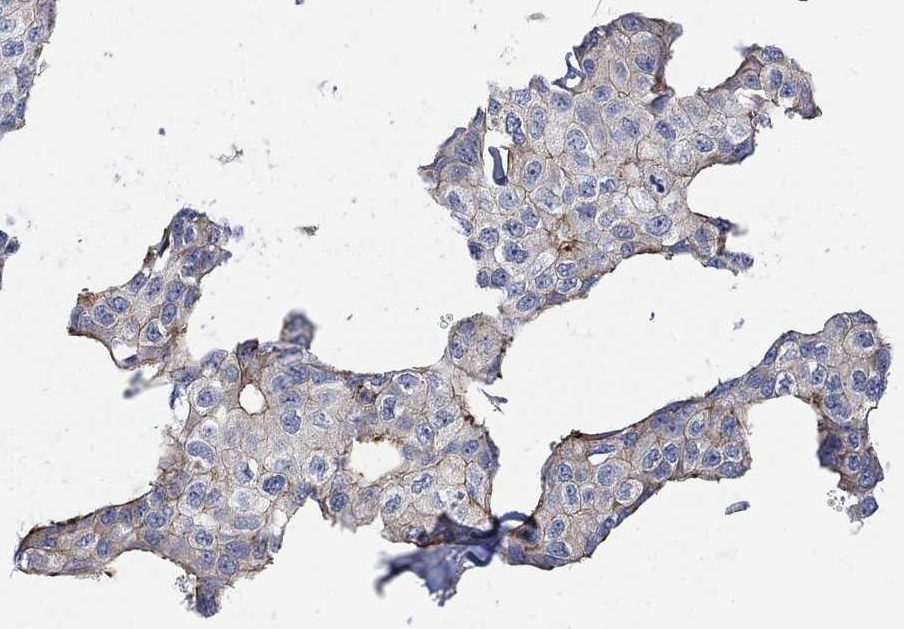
{"staining": {"intensity": "weak", "quantity": ">75%", "location": "cytoplasmic/membranous"}, "tissue": "breast cancer", "cell_type": "Tumor cells", "image_type": "cancer", "snomed": [{"axis": "morphology", "description": "Duct carcinoma"}, {"axis": "topography", "description": "Breast"}], "caption": "Breast cancer stained with a protein marker demonstrates weak staining in tumor cells.", "gene": "SYT16", "patient": {"sex": "female", "age": 80}}